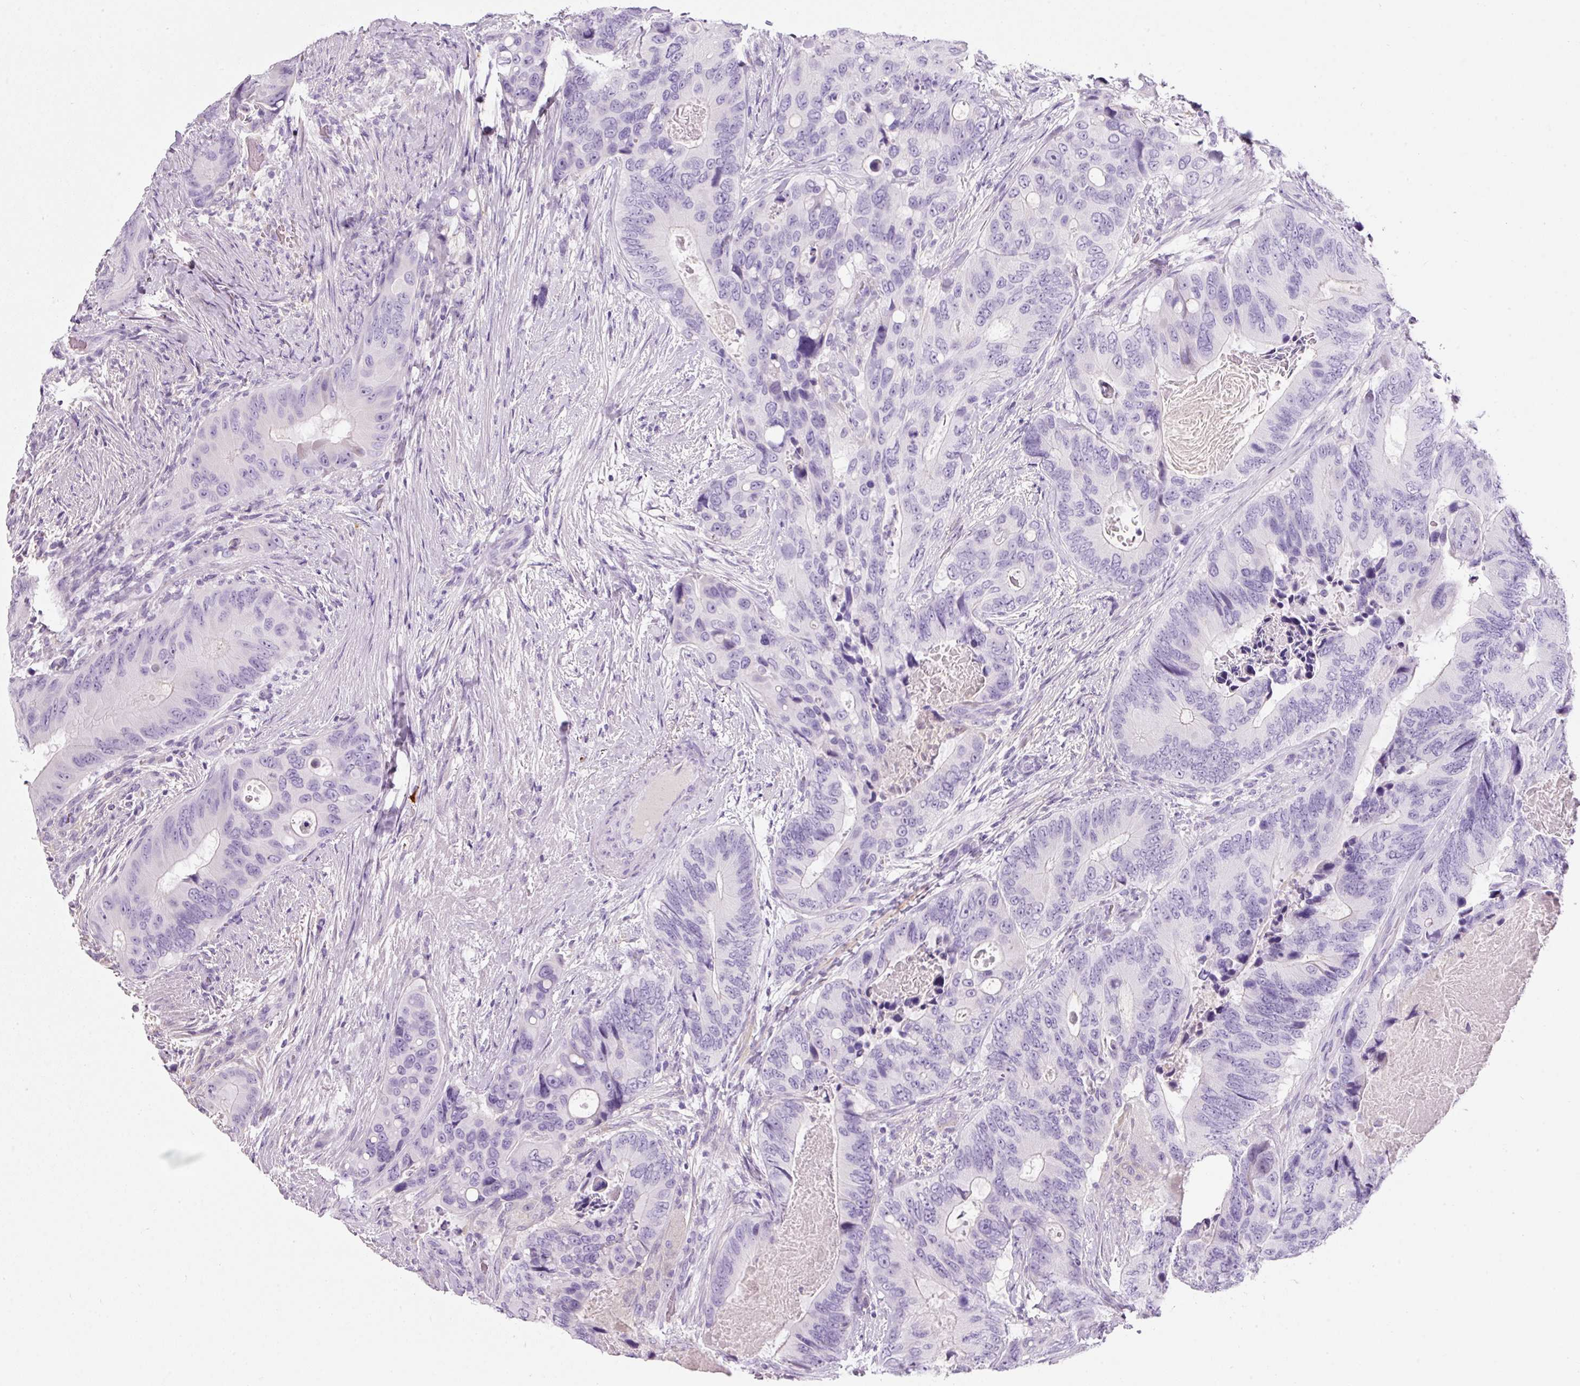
{"staining": {"intensity": "negative", "quantity": "none", "location": "none"}, "tissue": "colorectal cancer", "cell_type": "Tumor cells", "image_type": "cancer", "snomed": [{"axis": "morphology", "description": "Adenocarcinoma, NOS"}, {"axis": "topography", "description": "Colon"}], "caption": "The histopathology image exhibits no significant positivity in tumor cells of colorectal cancer. (Stains: DAB (3,3'-diaminobenzidine) immunohistochemistry with hematoxylin counter stain, Microscopy: brightfield microscopy at high magnification).", "gene": "DNM1", "patient": {"sex": "male", "age": 84}}